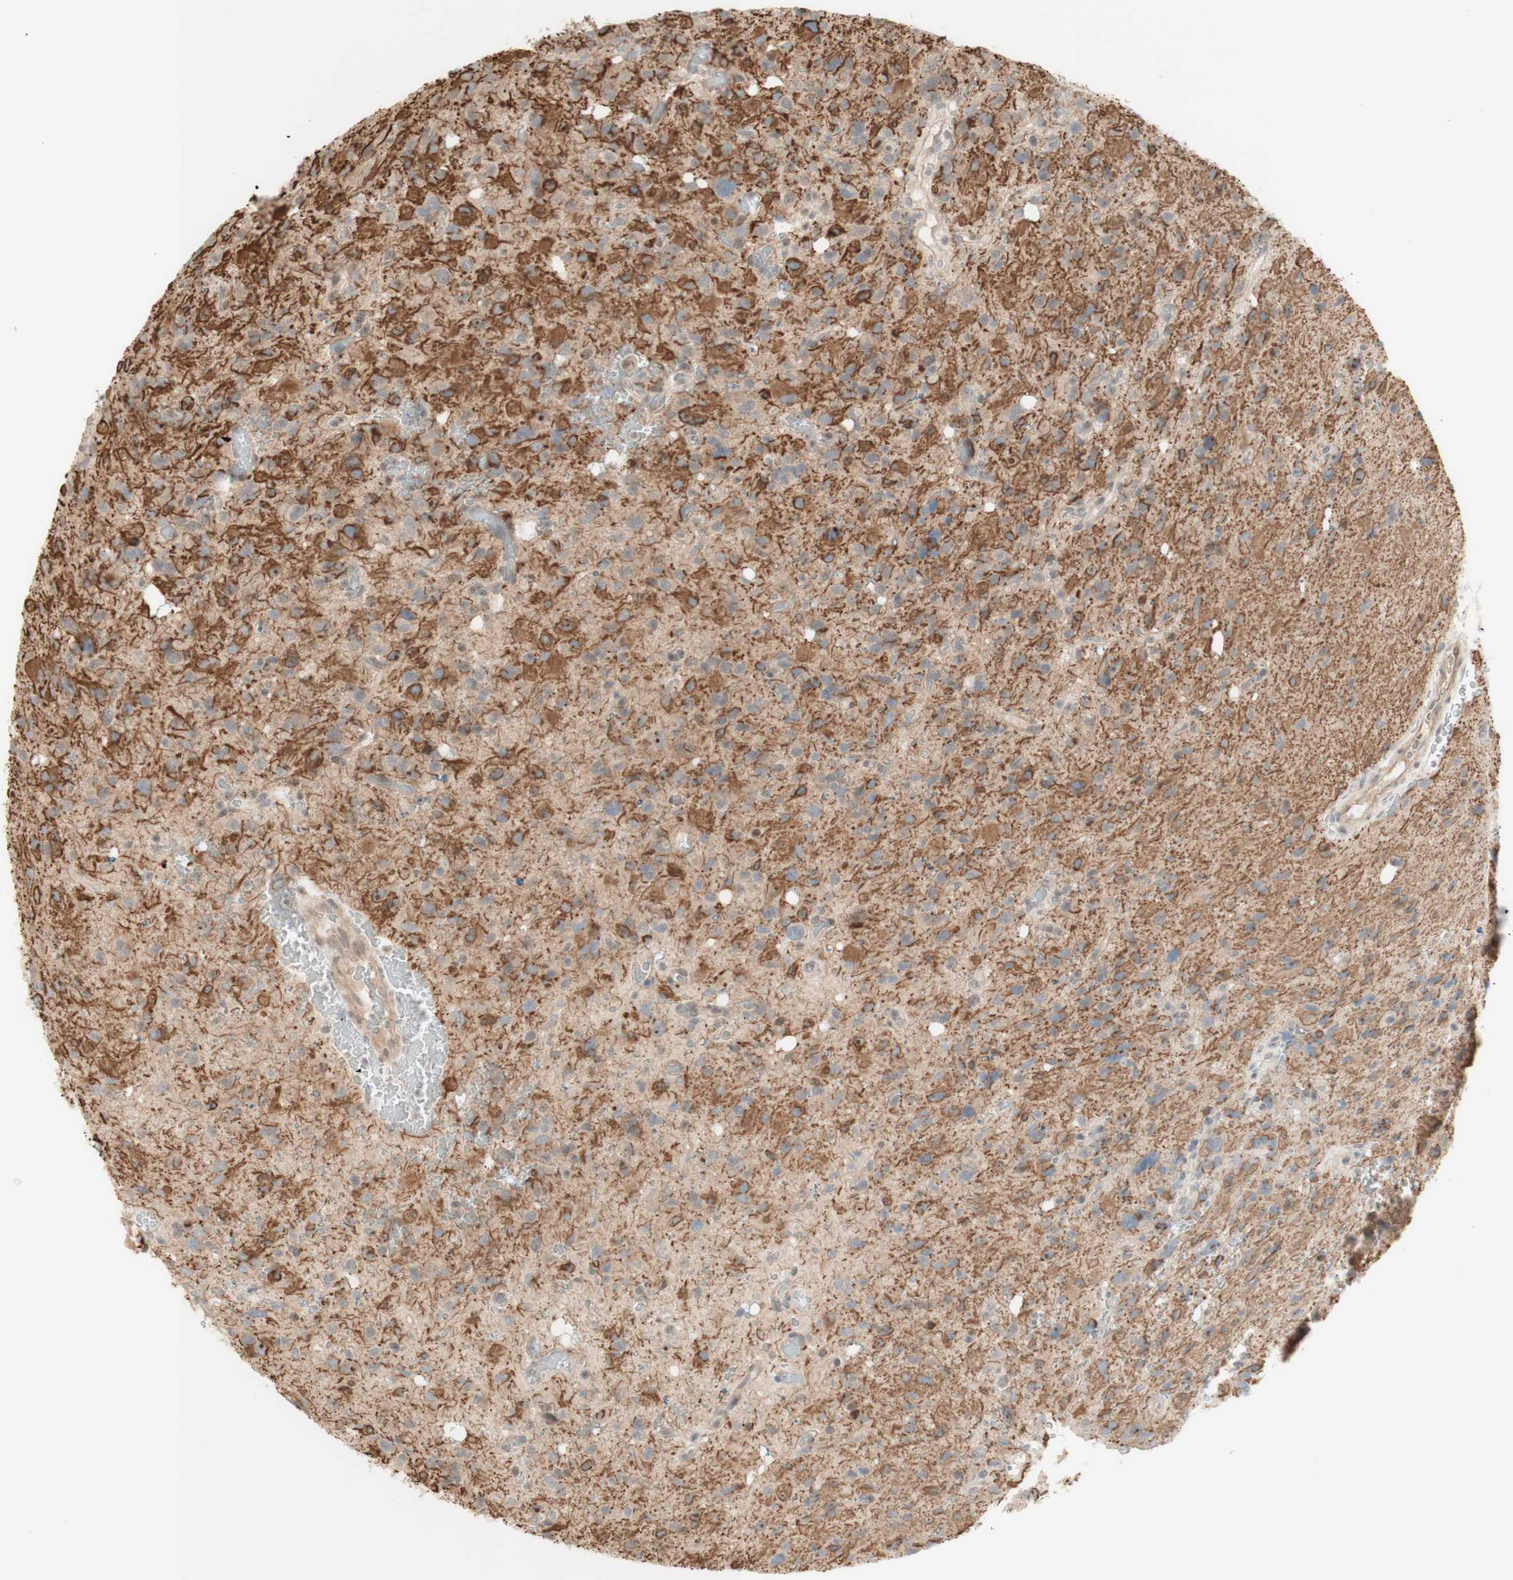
{"staining": {"intensity": "negative", "quantity": "none", "location": "none"}, "tissue": "glioma", "cell_type": "Tumor cells", "image_type": "cancer", "snomed": [{"axis": "morphology", "description": "Glioma, malignant, High grade"}, {"axis": "topography", "description": "Brain"}], "caption": "Image shows no protein staining in tumor cells of malignant high-grade glioma tissue. (Brightfield microscopy of DAB IHC at high magnification).", "gene": "PLCD4", "patient": {"sex": "male", "age": 48}}